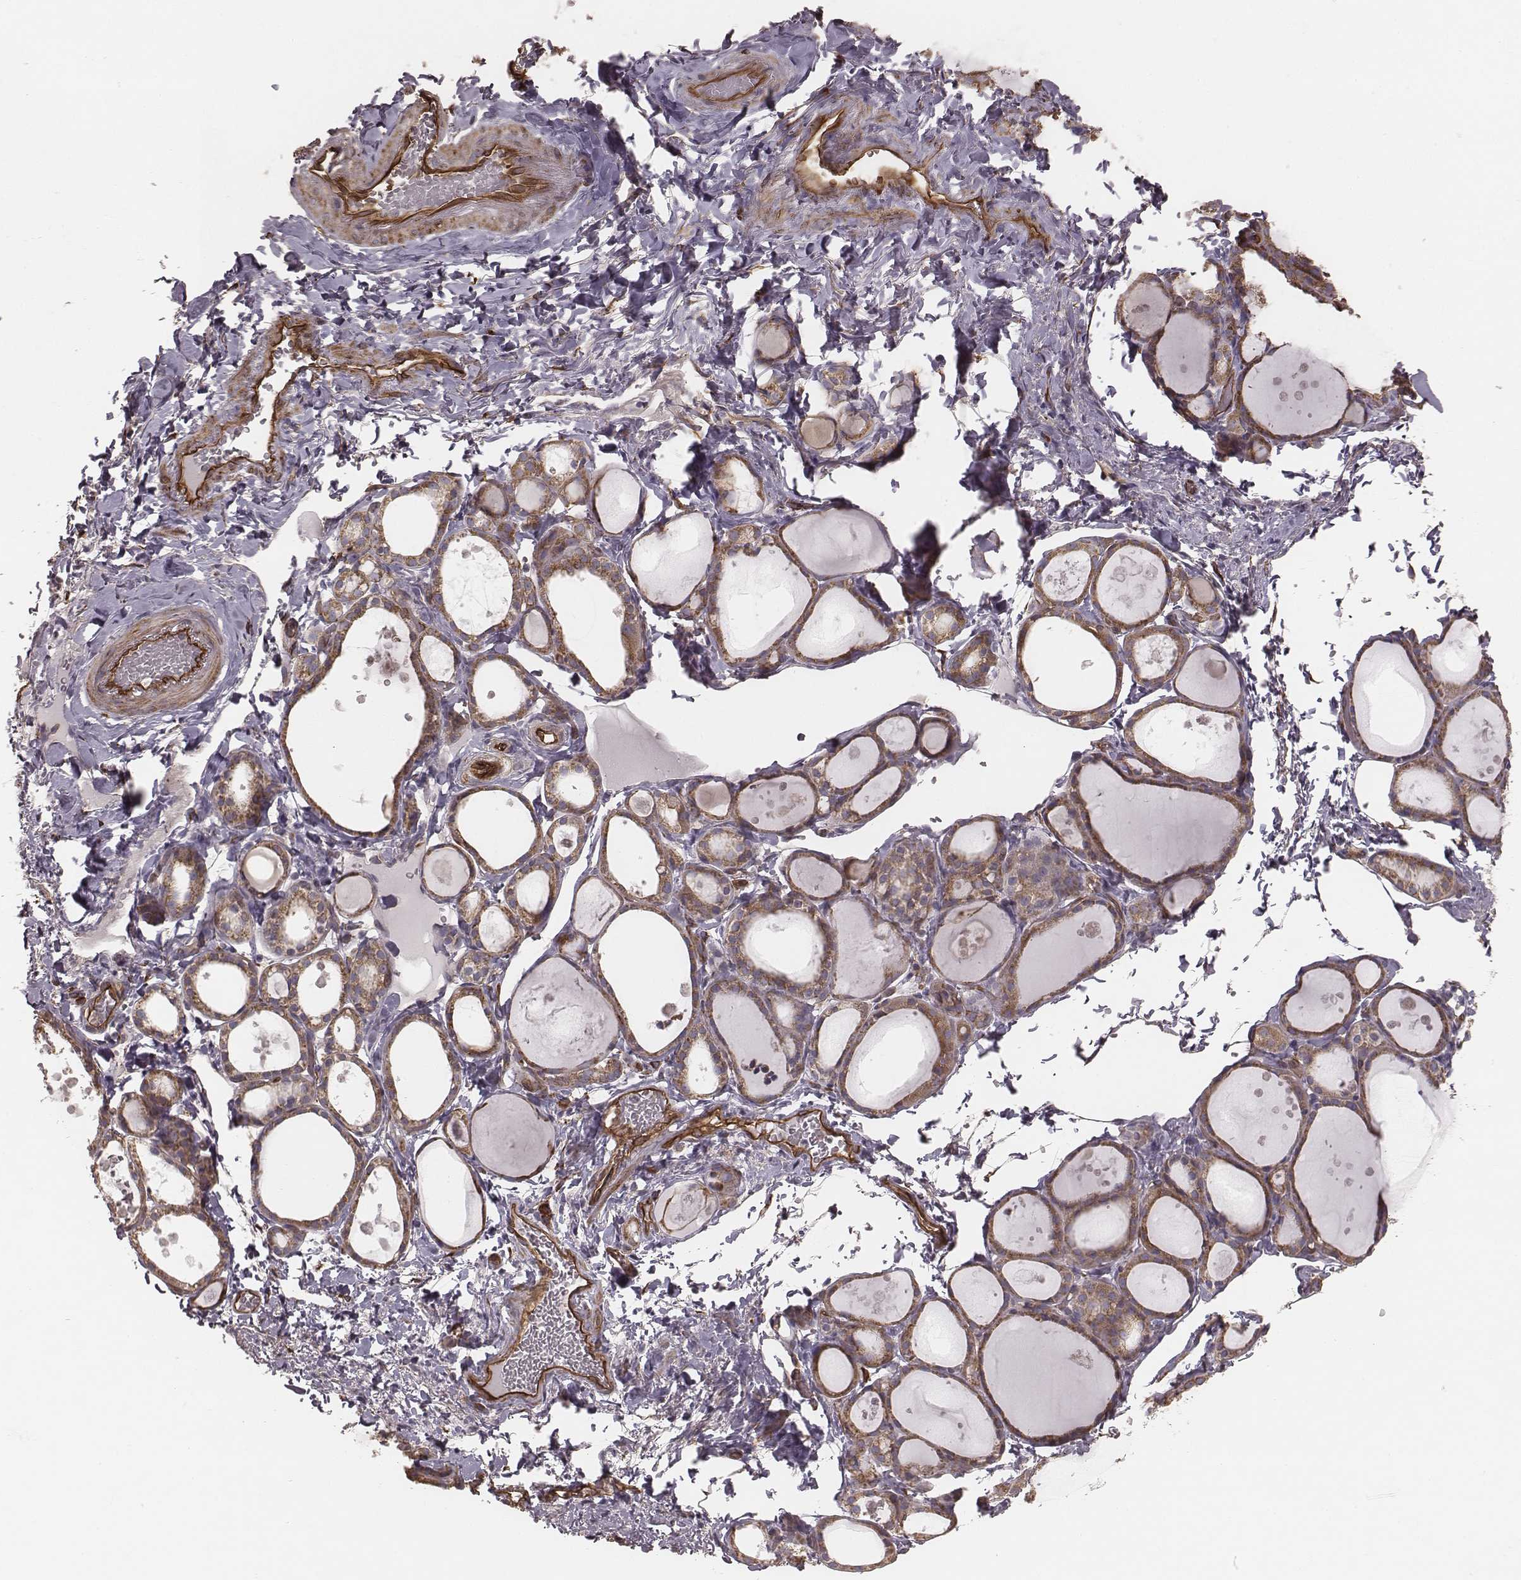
{"staining": {"intensity": "moderate", "quantity": ">75%", "location": "cytoplasmic/membranous"}, "tissue": "thyroid gland", "cell_type": "Glandular cells", "image_type": "normal", "snomed": [{"axis": "morphology", "description": "Normal tissue, NOS"}, {"axis": "topography", "description": "Thyroid gland"}], "caption": "Immunohistochemistry photomicrograph of benign thyroid gland: thyroid gland stained using IHC demonstrates medium levels of moderate protein expression localized specifically in the cytoplasmic/membranous of glandular cells, appearing as a cytoplasmic/membranous brown color.", "gene": "PALMD", "patient": {"sex": "male", "age": 68}}